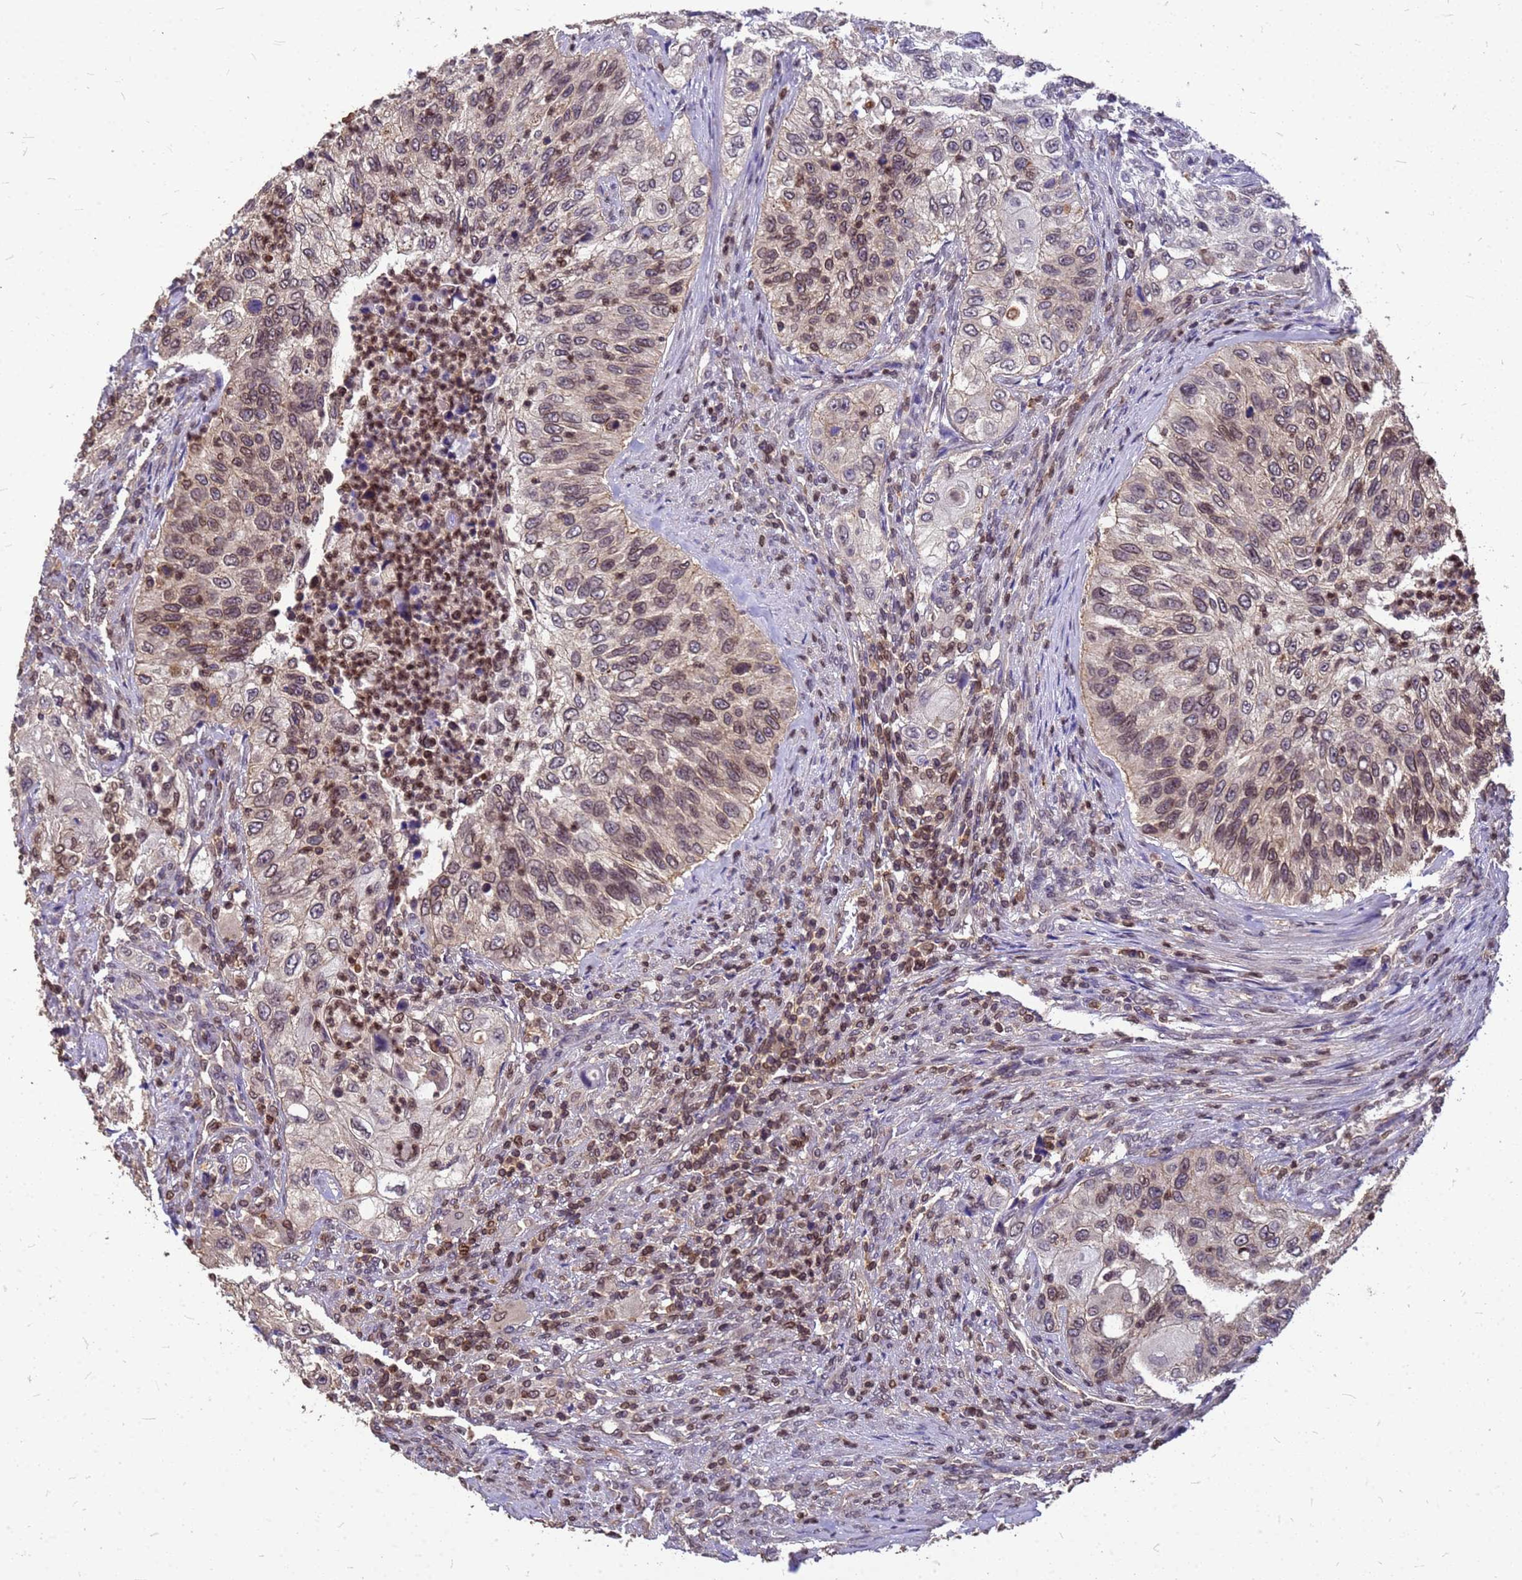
{"staining": {"intensity": "weak", "quantity": "25%-75%", "location": "cytoplasmic/membranous,nuclear"}, "tissue": "urothelial cancer", "cell_type": "Tumor cells", "image_type": "cancer", "snomed": [{"axis": "morphology", "description": "Urothelial carcinoma, High grade"}, {"axis": "topography", "description": "Urinary bladder"}], "caption": "Weak cytoplasmic/membranous and nuclear staining for a protein is identified in approximately 25%-75% of tumor cells of urothelial carcinoma (high-grade) using immunohistochemistry (IHC).", "gene": "C1orf35", "patient": {"sex": "female", "age": 60}}